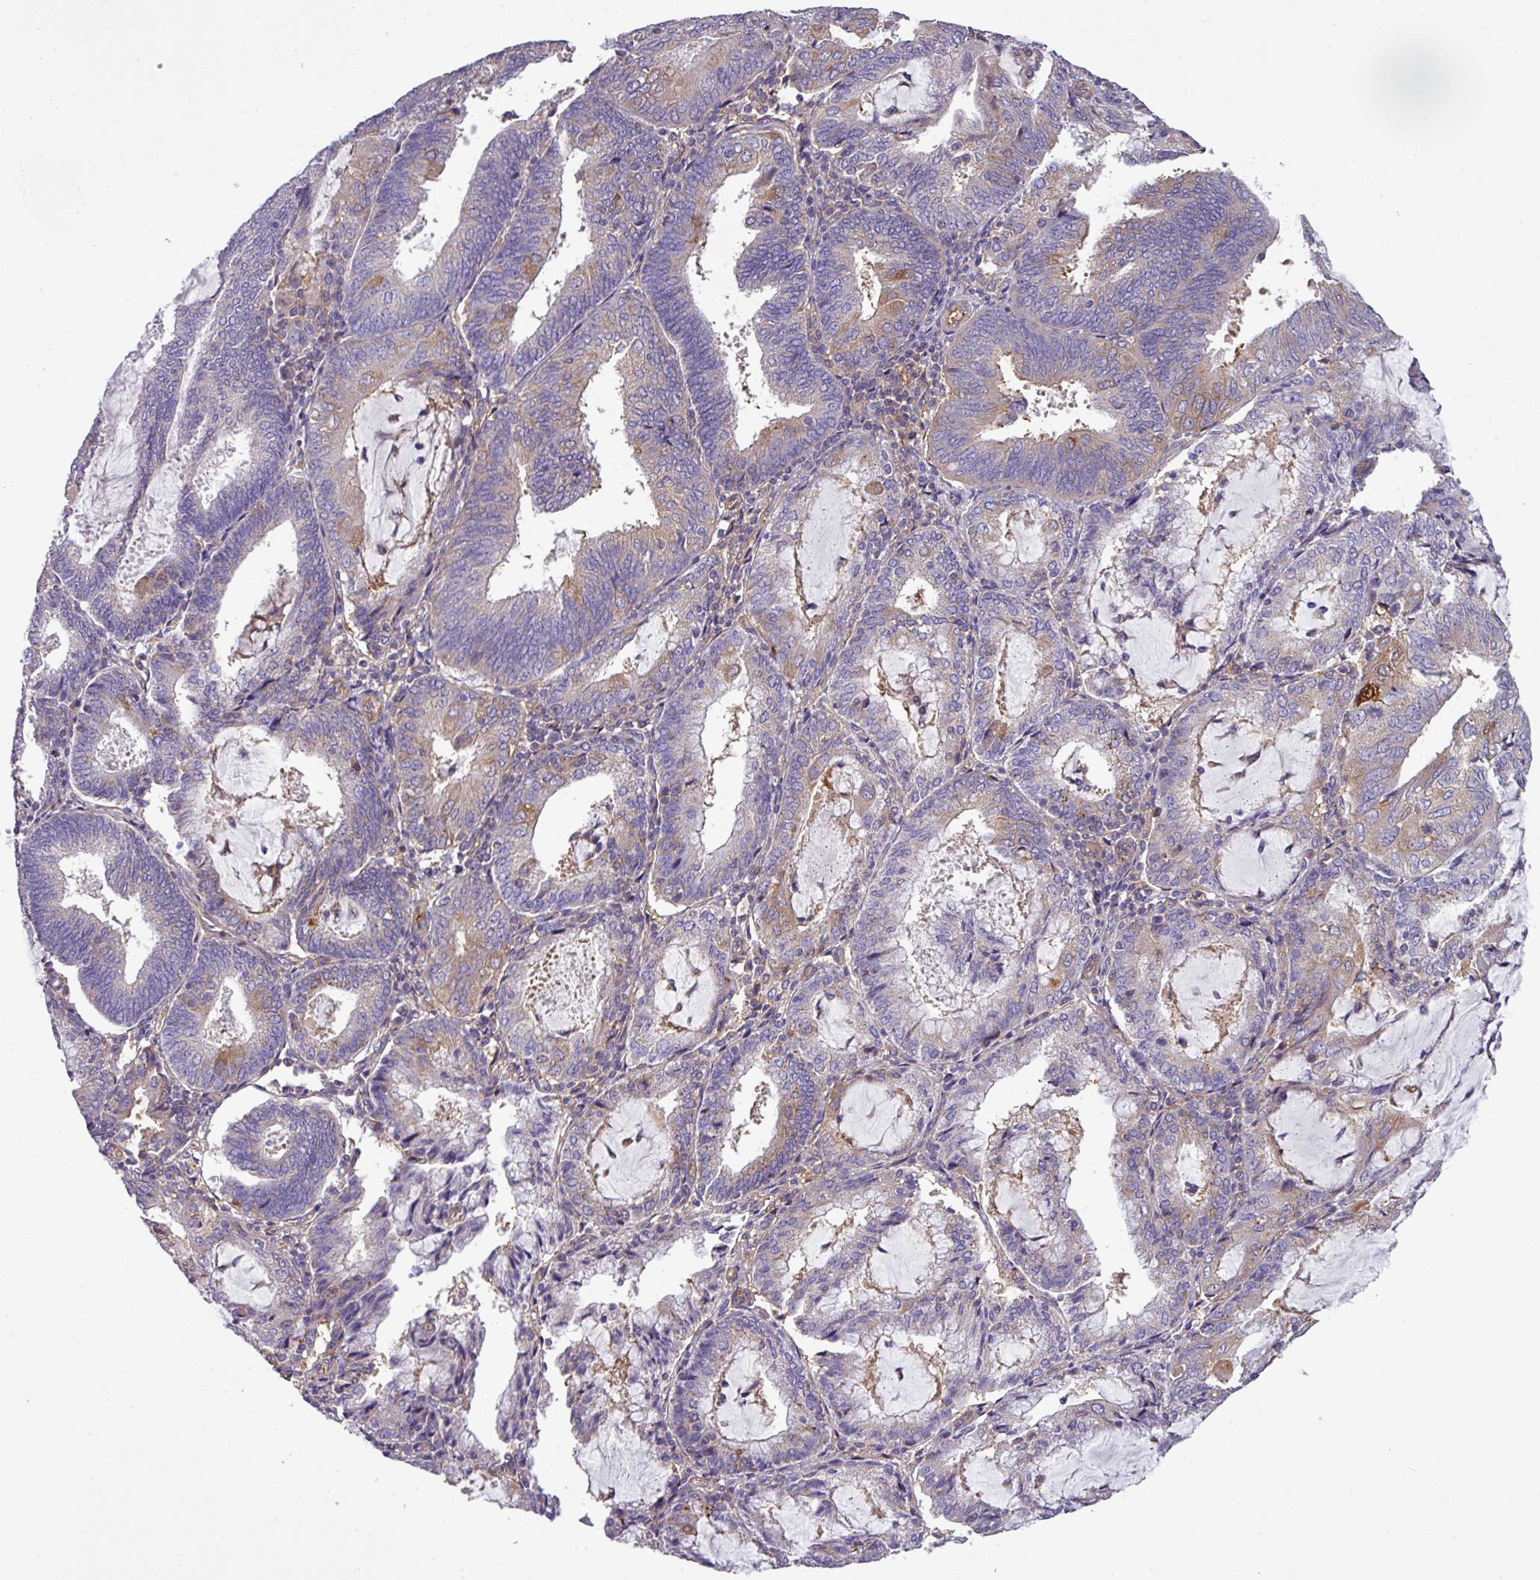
{"staining": {"intensity": "moderate", "quantity": "<25%", "location": "cytoplasmic/membranous"}, "tissue": "endometrial cancer", "cell_type": "Tumor cells", "image_type": "cancer", "snomed": [{"axis": "morphology", "description": "Adenocarcinoma, NOS"}, {"axis": "topography", "description": "Endometrium"}], "caption": "Protein staining of endometrial cancer (adenocarcinoma) tissue shows moderate cytoplasmic/membranous staining in about <25% of tumor cells.", "gene": "SLC23A2", "patient": {"sex": "female", "age": 81}}